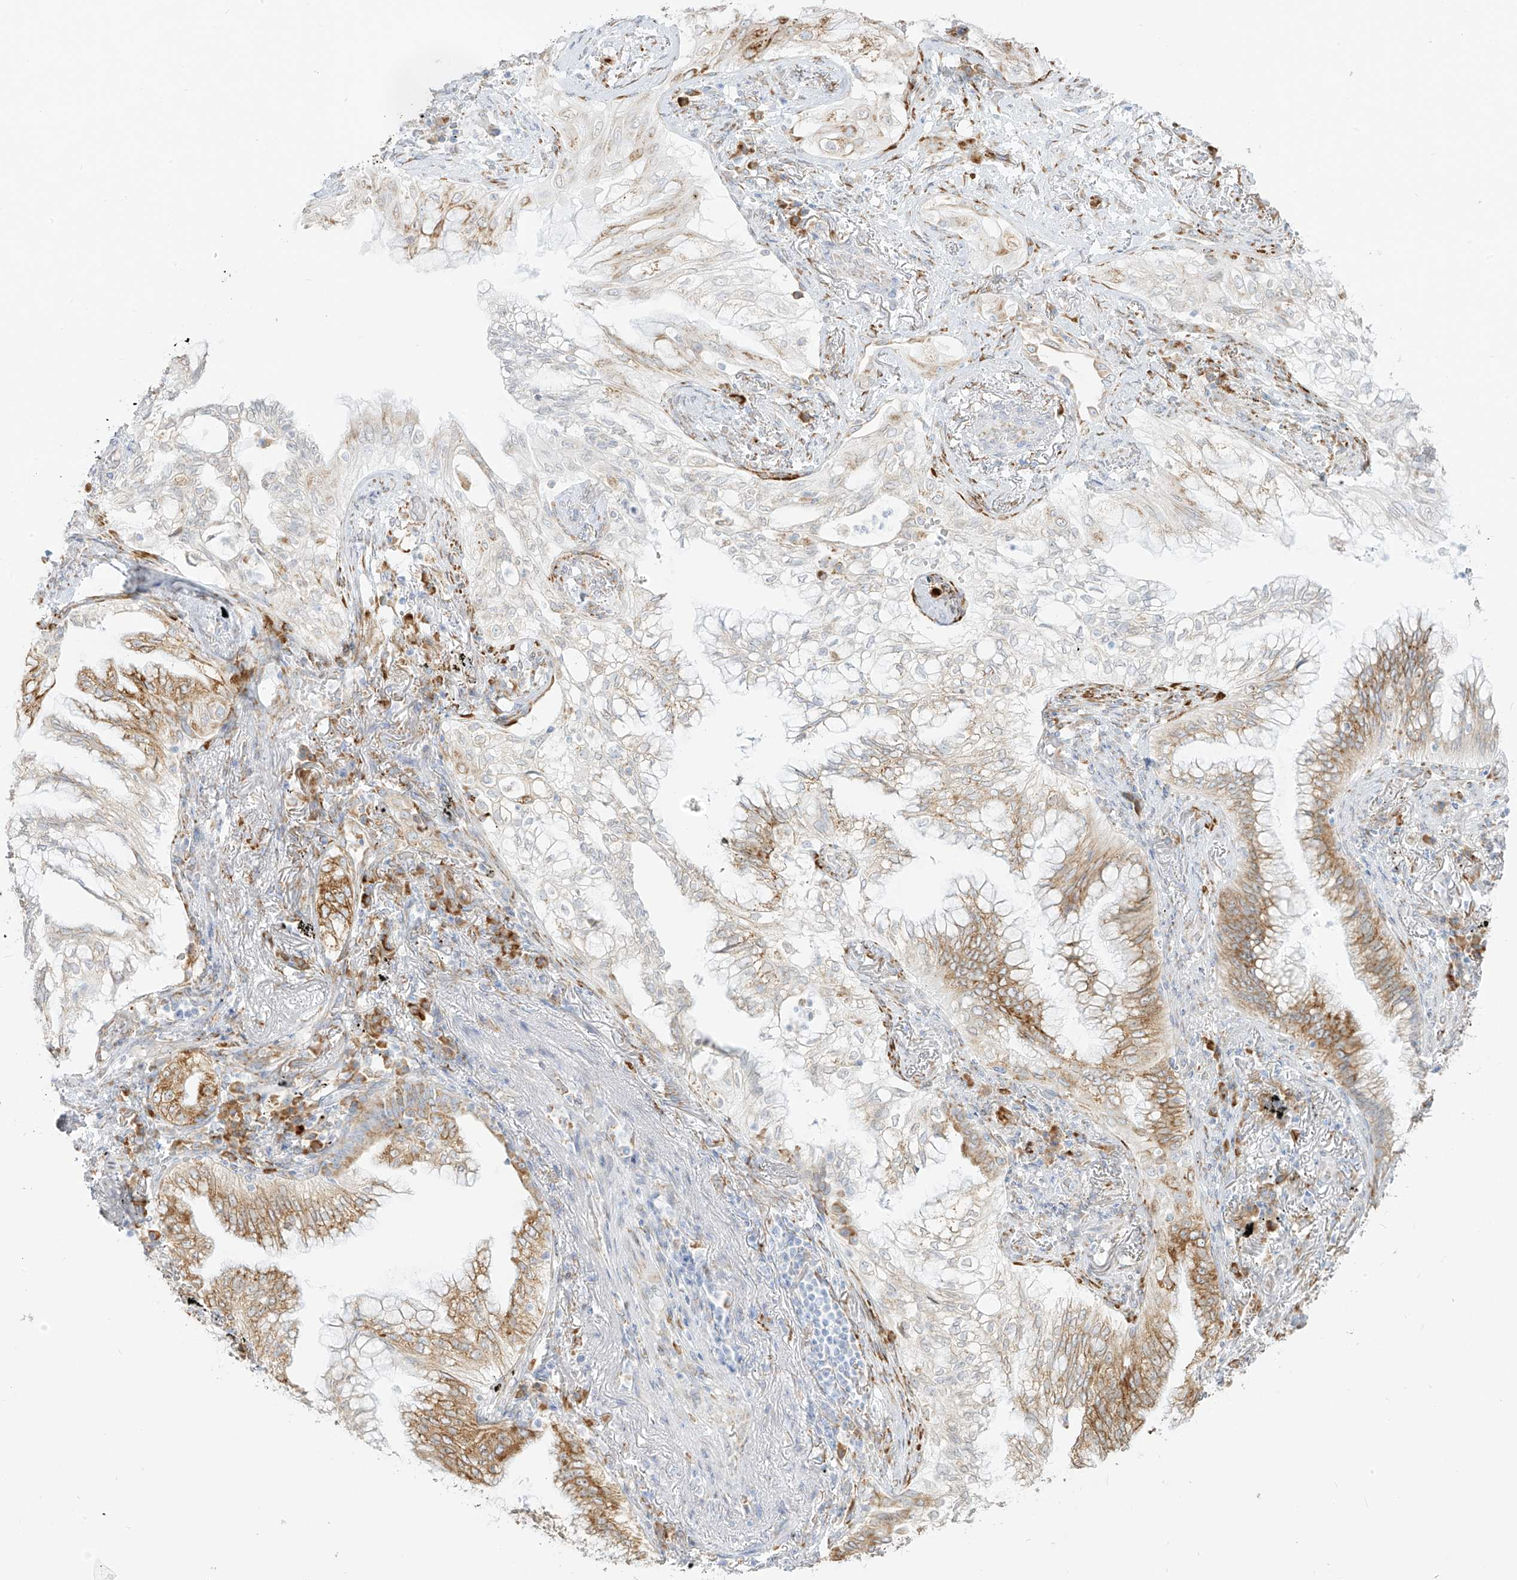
{"staining": {"intensity": "moderate", "quantity": "25%-75%", "location": "cytoplasmic/membranous"}, "tissue": "lung cancer", "cell_type": "Tumor cells", "image_type": "cancer", "snomed": [{"axis": "morphology", "description": "Adenocarcinoma, NOS"}, {"axis": "topography", "description": "Lung"}], "caption": "Brown immunohistochemical staining in human adenocarcinoma (lung) shows moderate cytoplasmic/membranous staining in approximately 25%-75% of tumor cells. (Stains: DAB (3,3'-diaminobenzidine) in brown, nuclei in blue, Microscopy: brightfield microscopy at high magnification).", "gene": "LRRC59", "patient": {"sex": "female", "age": 70}}